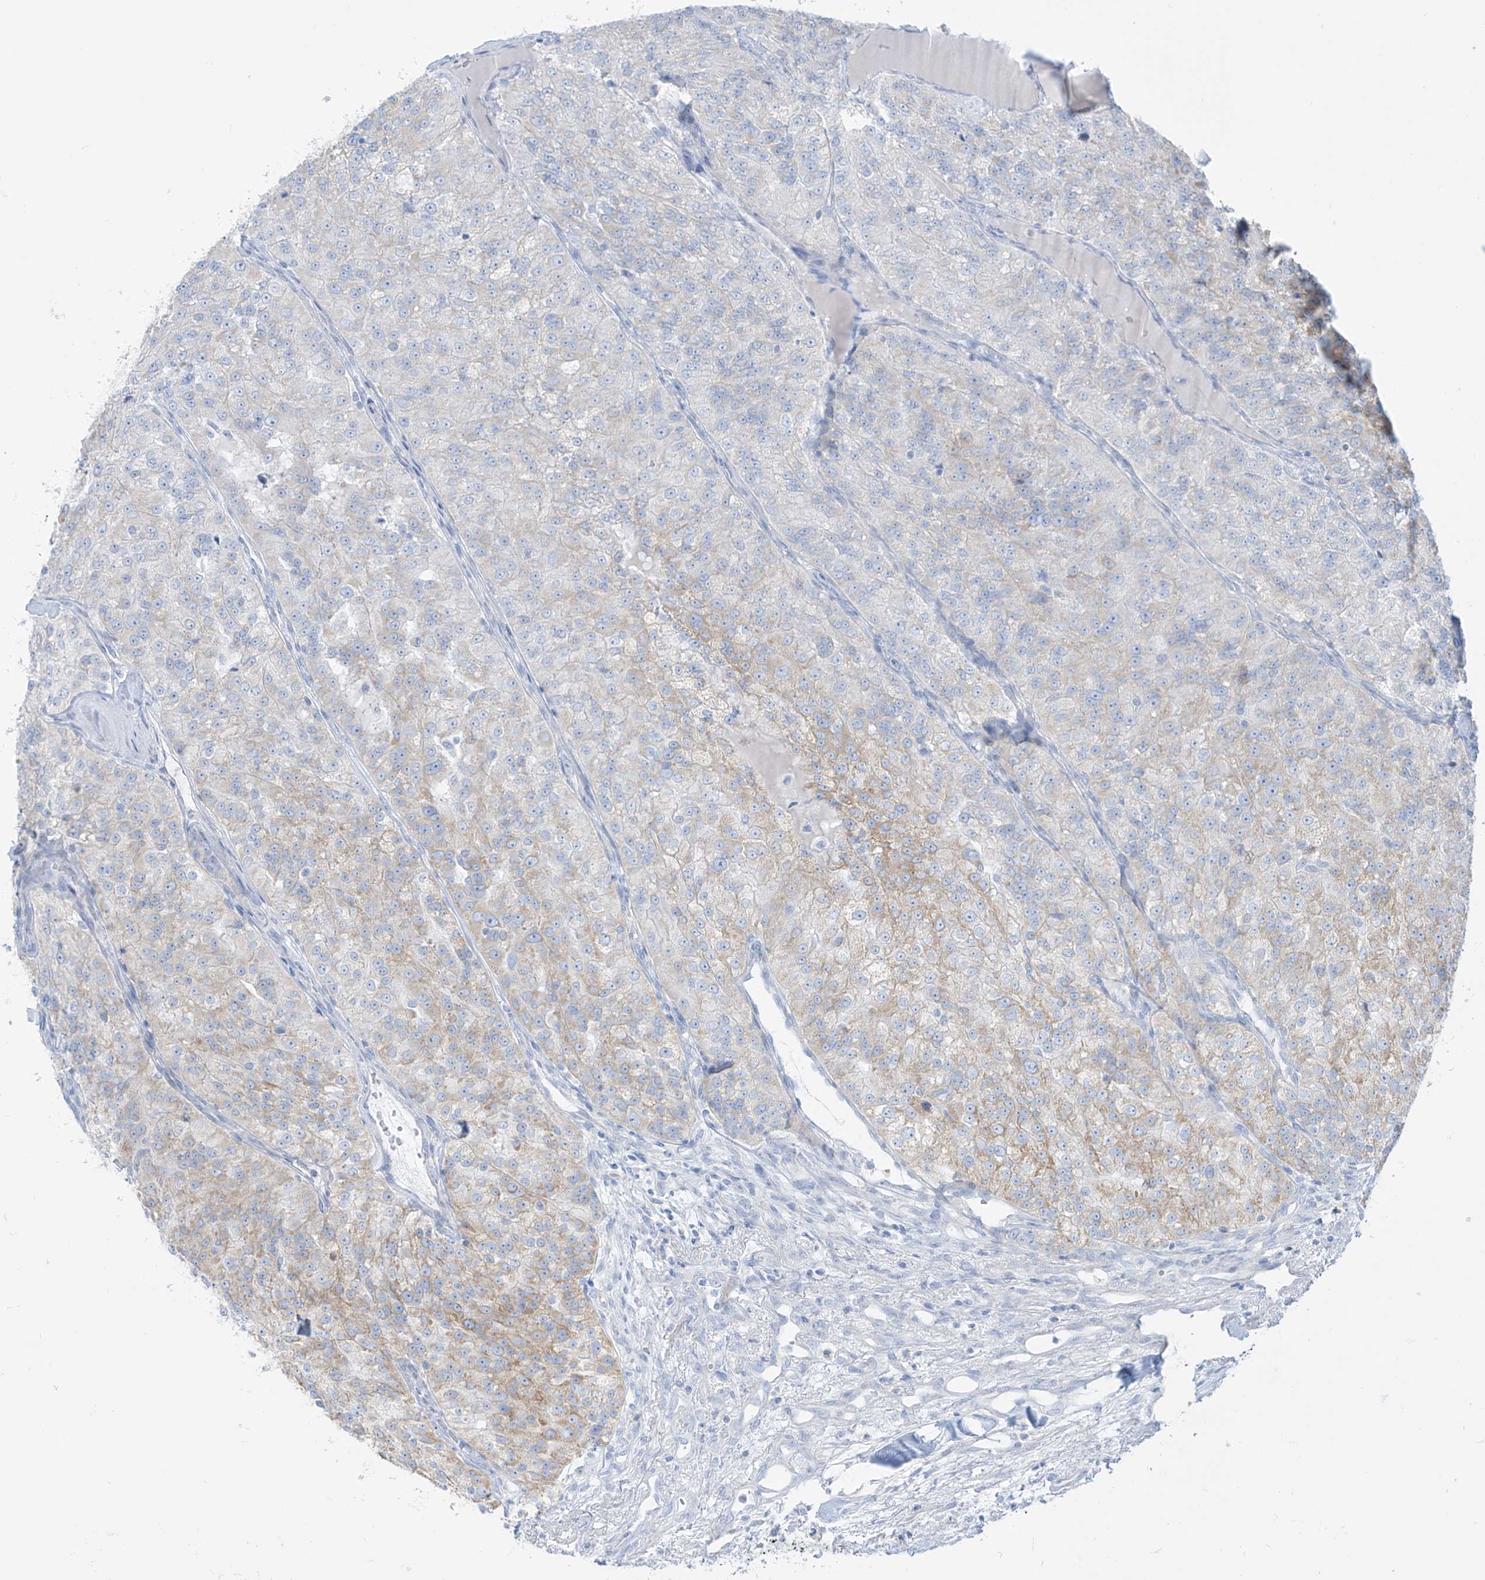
{"staining": {"intensity": "weak", "quantity": "<25%", "location": "cytoplasmic/membranous"}, "tissue": "renal cancer", "cell_type": "Tumor cells", "image_type": "cancer", "snomed": [{"axis": "morphology", "description": "Adenocarcinoma, NOS"}, {"axis": "topography", "description": "Kidney"}], "caption": "Renal cancer (adenocarcinoma) was stained to show a protein in brown. There is no significant expression in tumor cells.", "gene": "SLC26A3", "patient": {"sex": "female", "age": 63}}